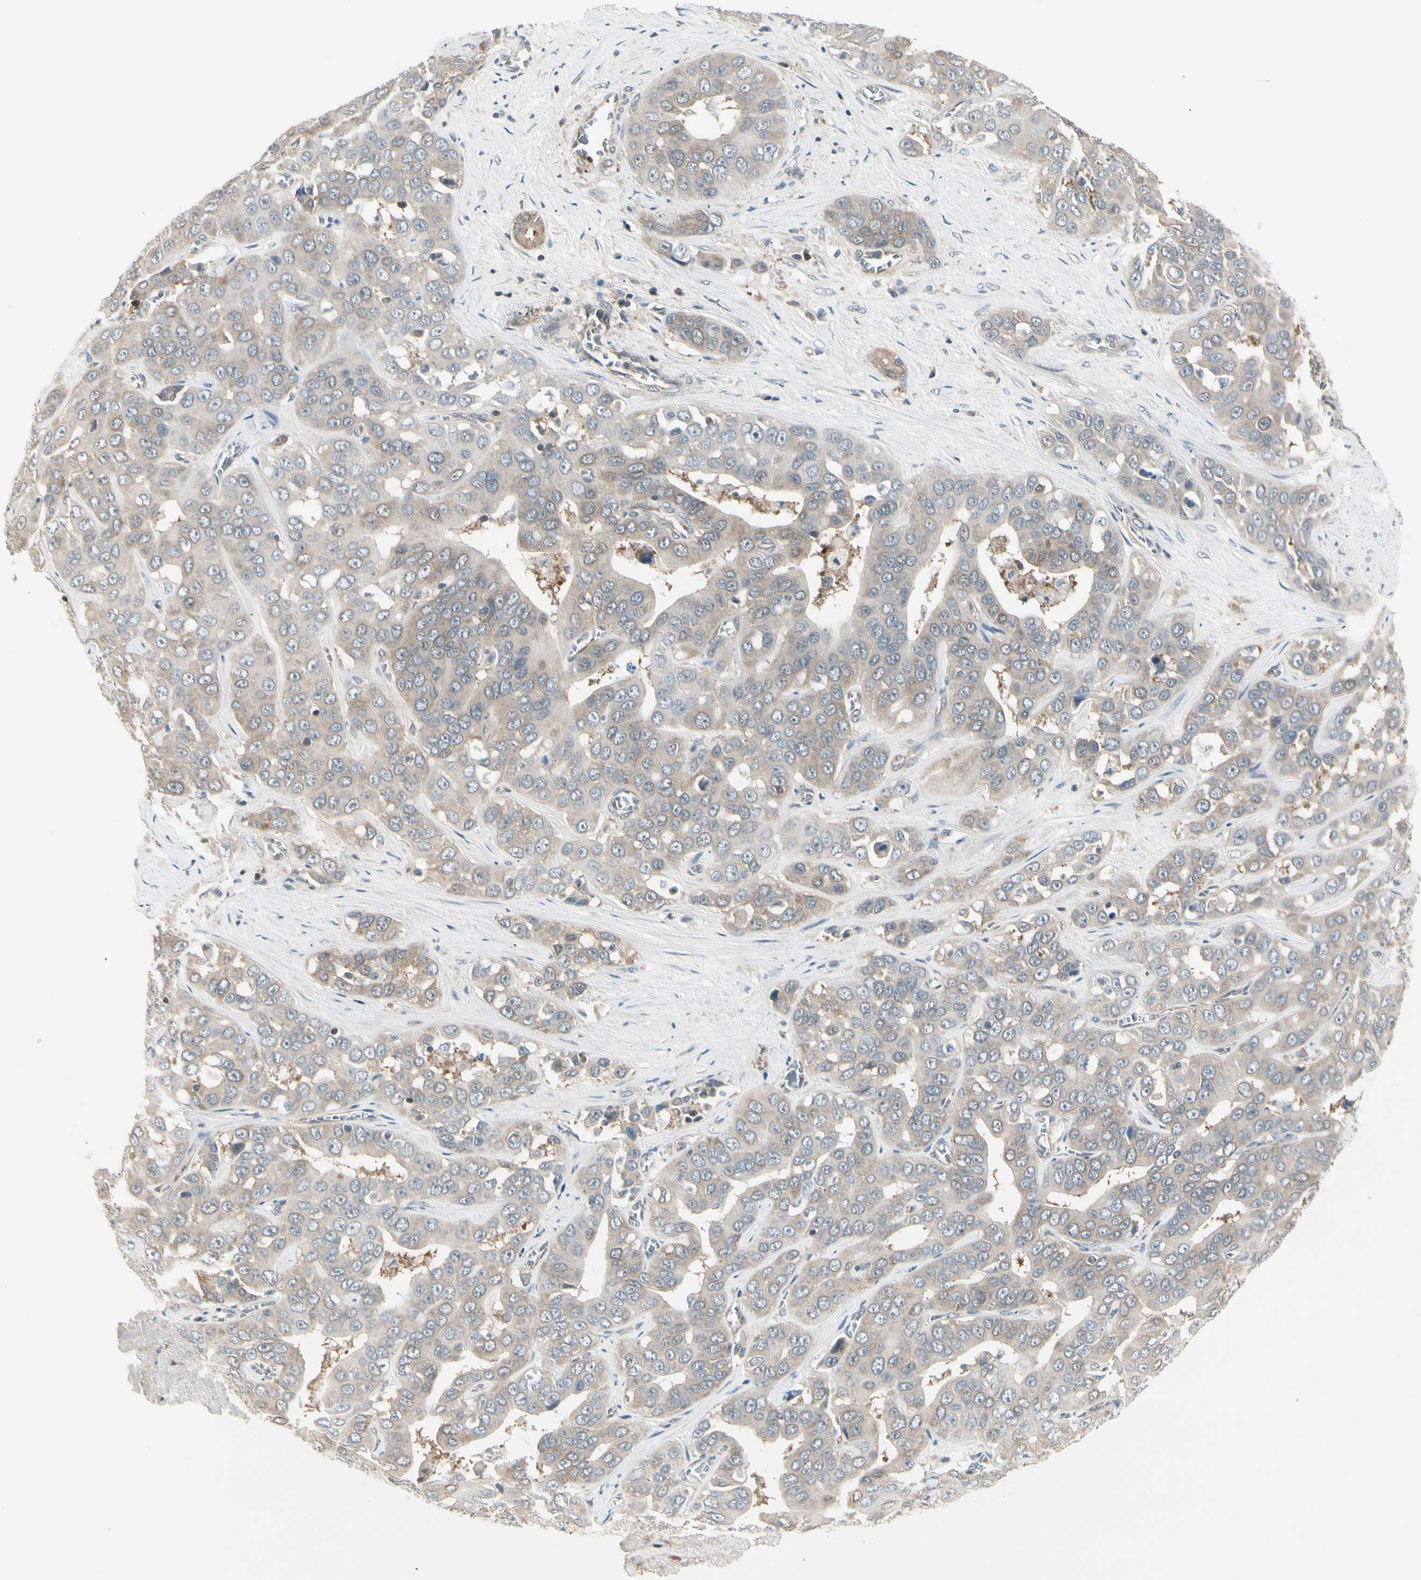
{"staining": {"intensity": "weak", "quantity": ">75%", "location": "cytoplasmic/membranous"}, "tissue": "liver cancer", "cell_type": "Tumor cells", "image_type": "cancer", "snomed": [{"axis": "morphology", "description": "Cholangiocarcinoma"}, {"axis": "topography", "description": "Liver"}], "caption": "Protein staining of liver cancer (cholangiocarcinoma) tissue demonstrates weak cytoplasmic/membranous staining in about >75% of tumor cells.", "gene": "OXSR1", "patient": {"sex": "female", "age": 52}}